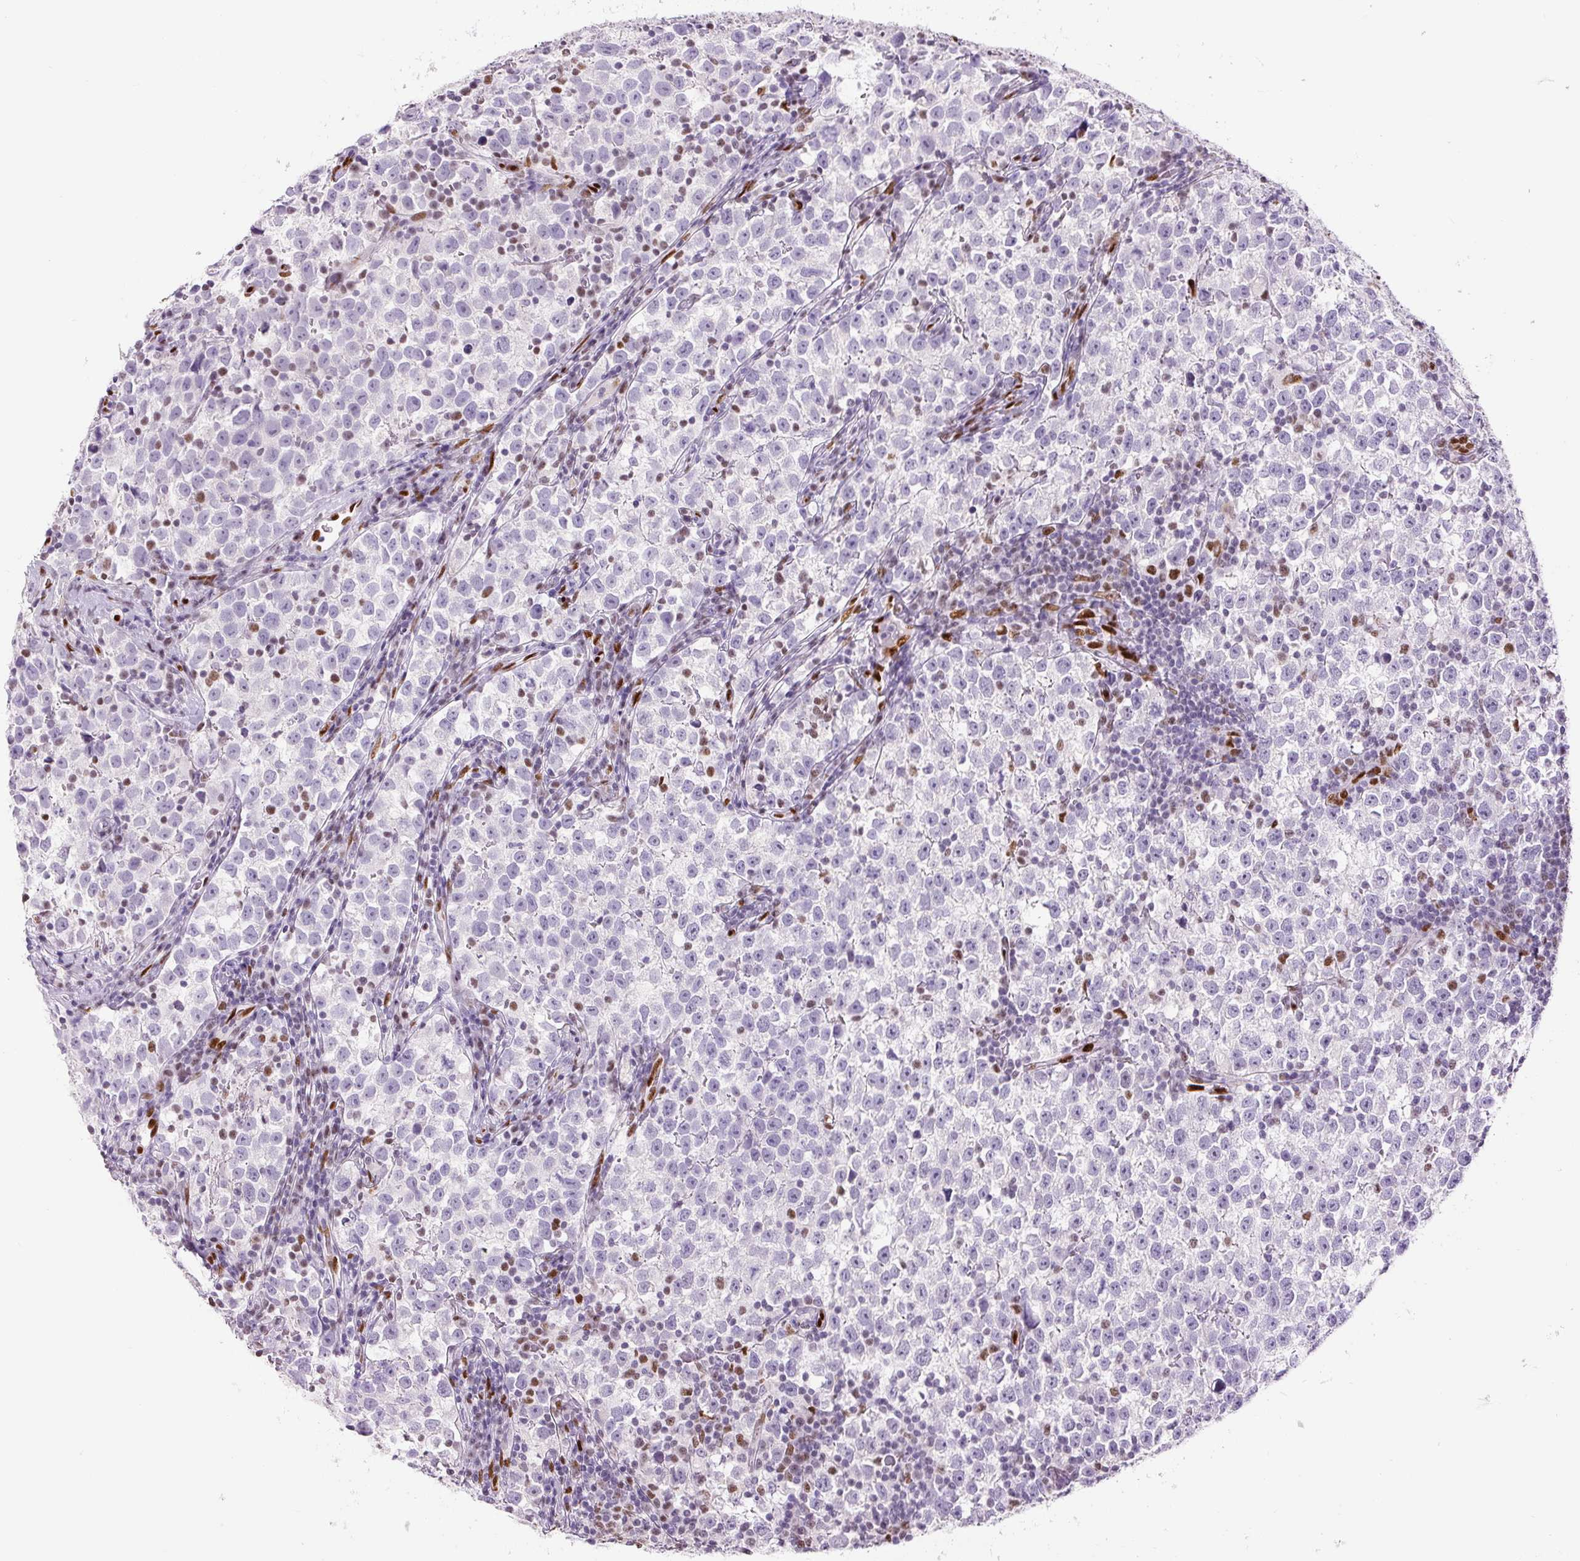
{"staining": {"intensity": "negative", "quantity": "none", "location": "none"}, "tissue": "testis cancer", "cell_type": "Tumor cells", "image_type": "cancer", "snomed": [{"axis": "morphology", "description": "Normal tissue, NOS"}, {"axis": "morphology", "description": "Seminoma, NOS"}, {"axis": "topography", "description": "Testis"}], "caption": "Human seminoma (testis) stained for a protein using immunohistochemistry (IHC) demonstrates no staining in tumor cells.", "gene": "ZEB1", "patient": {"sex": "male", "age": 43}}